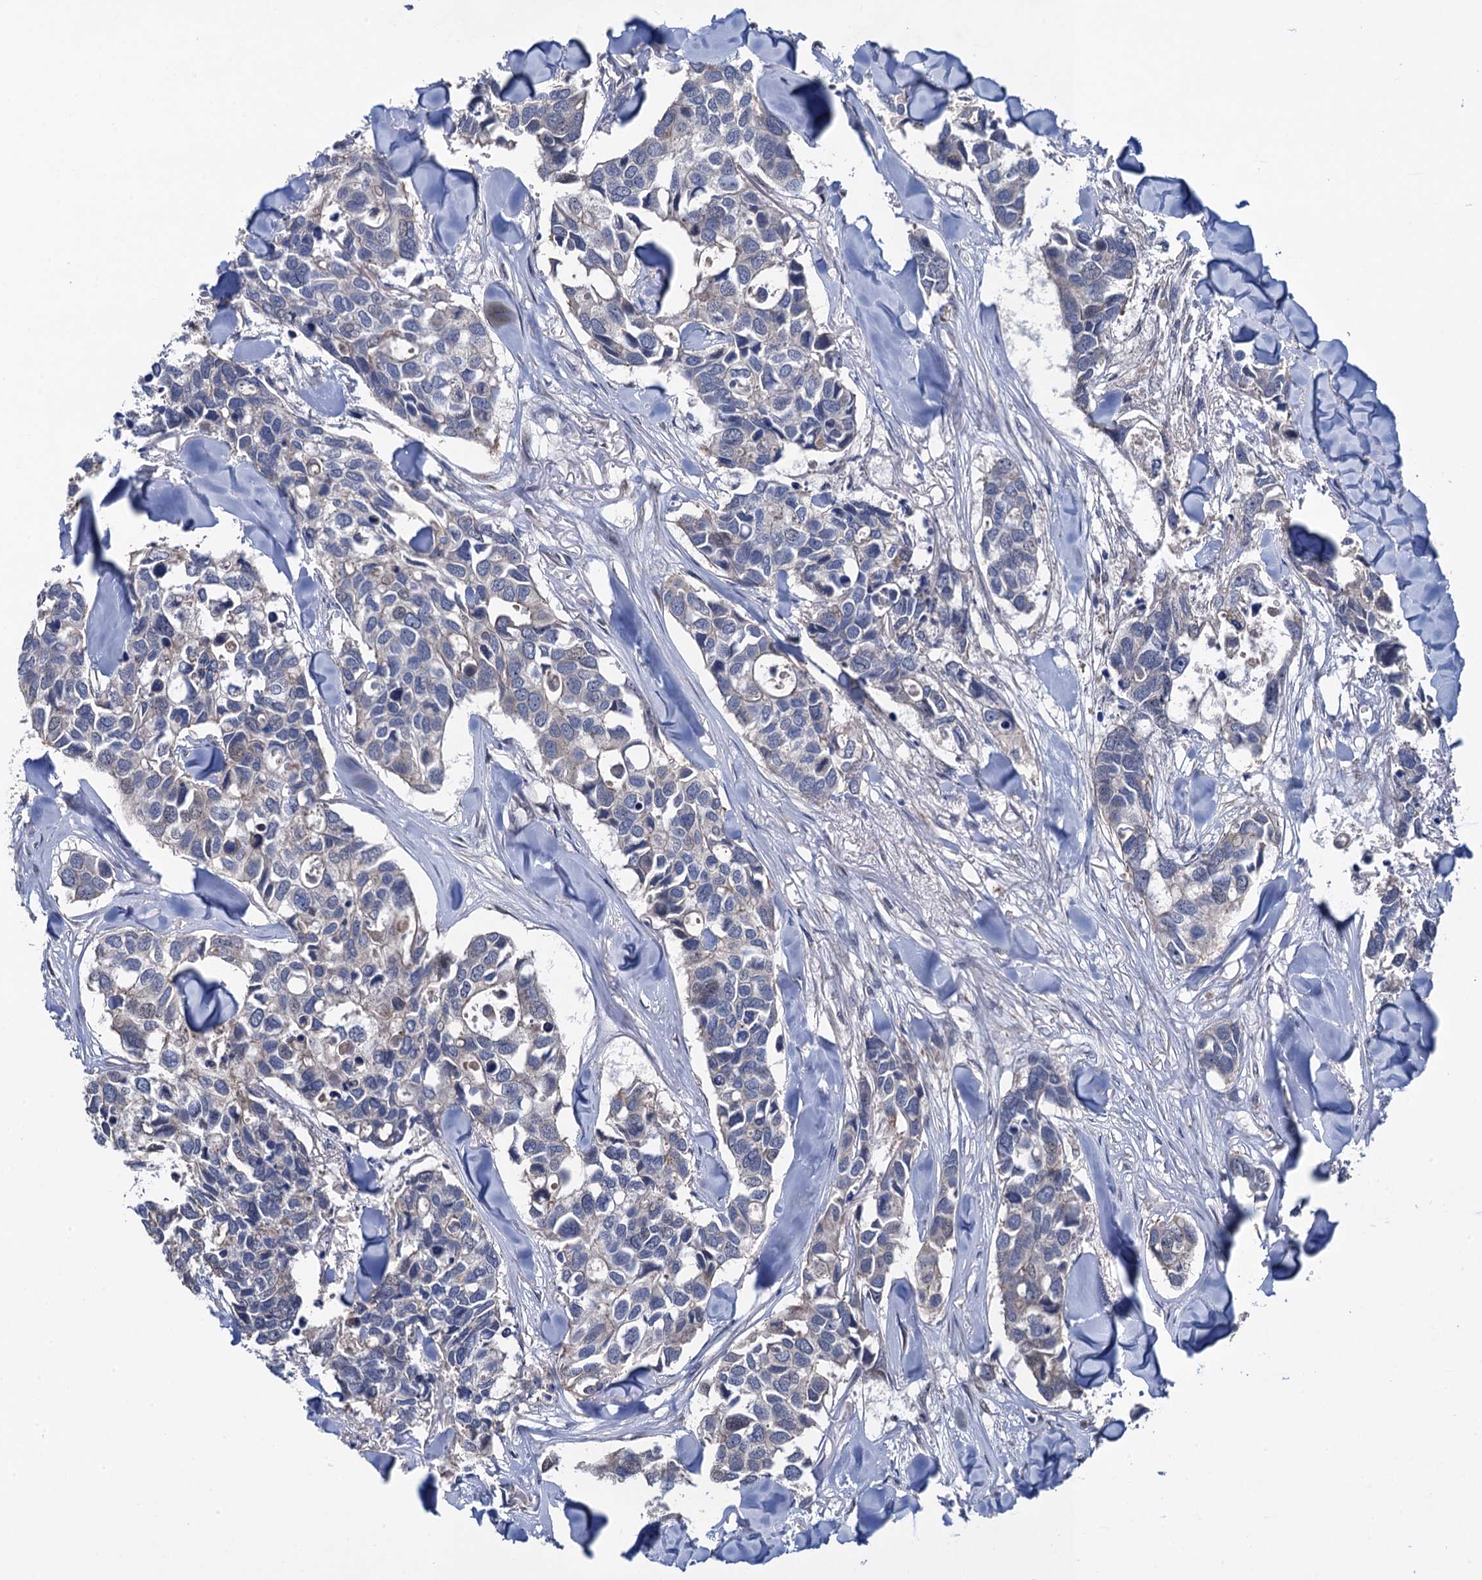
{"staining": {"intensity": "negative", "quantity": "none", "location": "none"}, "tissue": "breast cancer", "cell_type": "Tumor cells", "image_type": "cancer", "snomed": [{"axis": "morphology", "description": "Duct carcinoma"}, {"axis": "topography", "description": "Breast"}], "caption": "Immunohistochemistry (IHC) micrograph of neoplastic tissue: breast cancer stained with DAB (3,3'-diaminobenzidine) shows no significant protein staining in tumor cells.", "gene": "EVX2", "patient": {"sex": "female", "age": 83}}